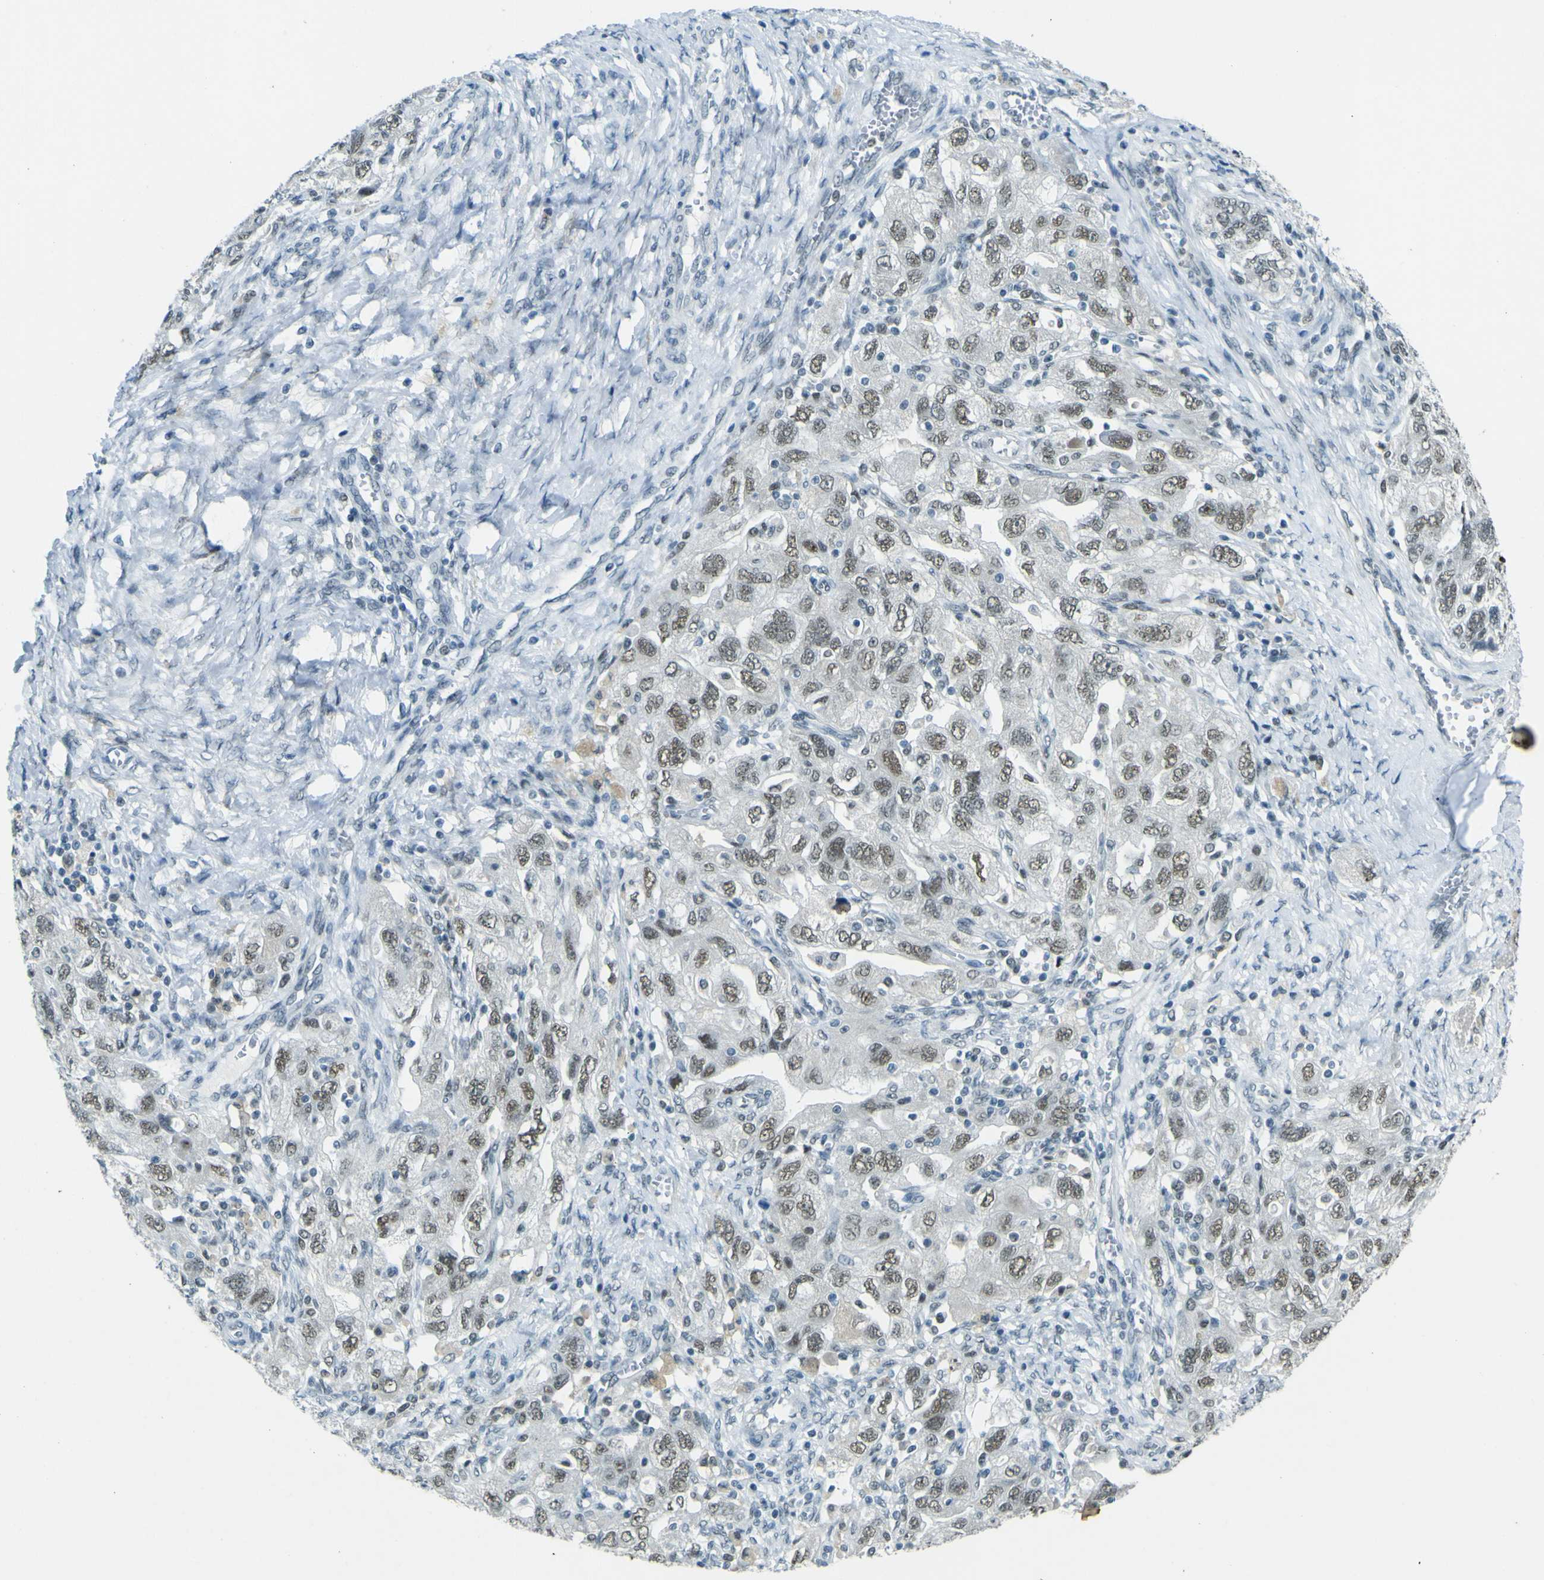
{"staining": {"intensity": "weak", "quantity": ">75%", "location": "nuclear"}, "tissue": "ovarian cancer", "cell_type": "Tumor cells", "image_type": "cancer", "snomed": [{"axis": "morphology", "description": "Carcinoma, NOS"}, {"axis": "morphology", "description": "Cystadenocarcinoma, serous, NOS"}, {"axis": "topography", "description": "Ovary"}], "caption": "Ovarian cancer (carcinoma) stained with IHC reveals weak nuclear staining in about >75% of tumor cells. (Brightfield microscopy of DAB IHC at high magnification).", "gene": "CEBPG", "patient": {"sex": "female", "age": 69}}